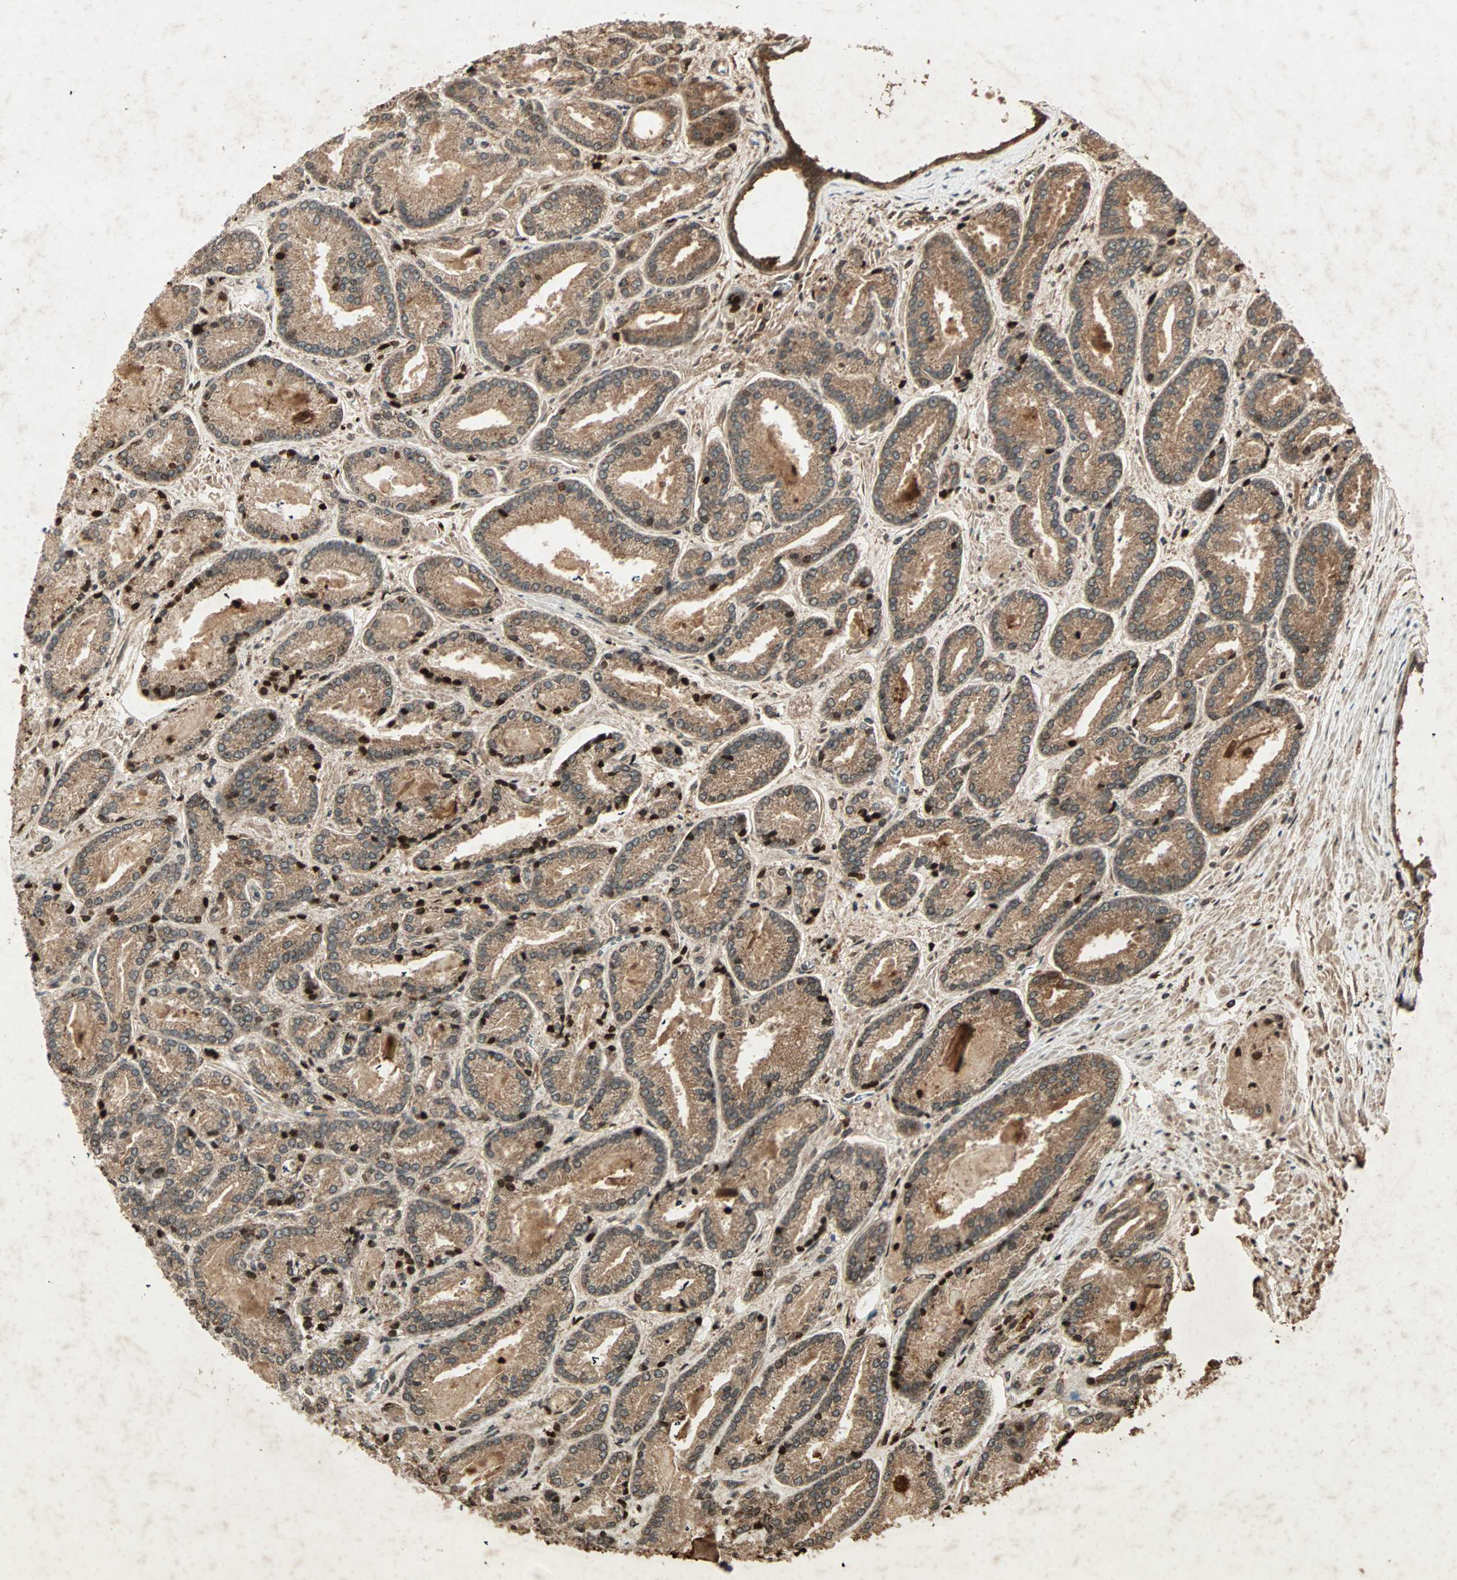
{"staining": {"intensity": "strong", "quantity": ">75%", "location": "cytoplasmic/membranous,nuclear"}, "tissue": "prostate cancer", "cell_type": "Tumor cells", "image_type": "cancer", "snomed": [{"axis": "morphology", "description": "Adenocarcinoma, Low grade"}, {"axis": "topography", "description": "Prostate"}], "caption": "Brown immunohistochemical staining in adenocarcinoma (low-grade) (prostate) reveals strong cytoplasmic/membranous and nuclear staining in approximately >75% of tumor cells. The staining was performed using DAB, with brown indicating positive protein expression. Nuclei are stained blue with hematoxylin.", "gene": "RFFL", "patient": {"sex": "male", "age": 59}}